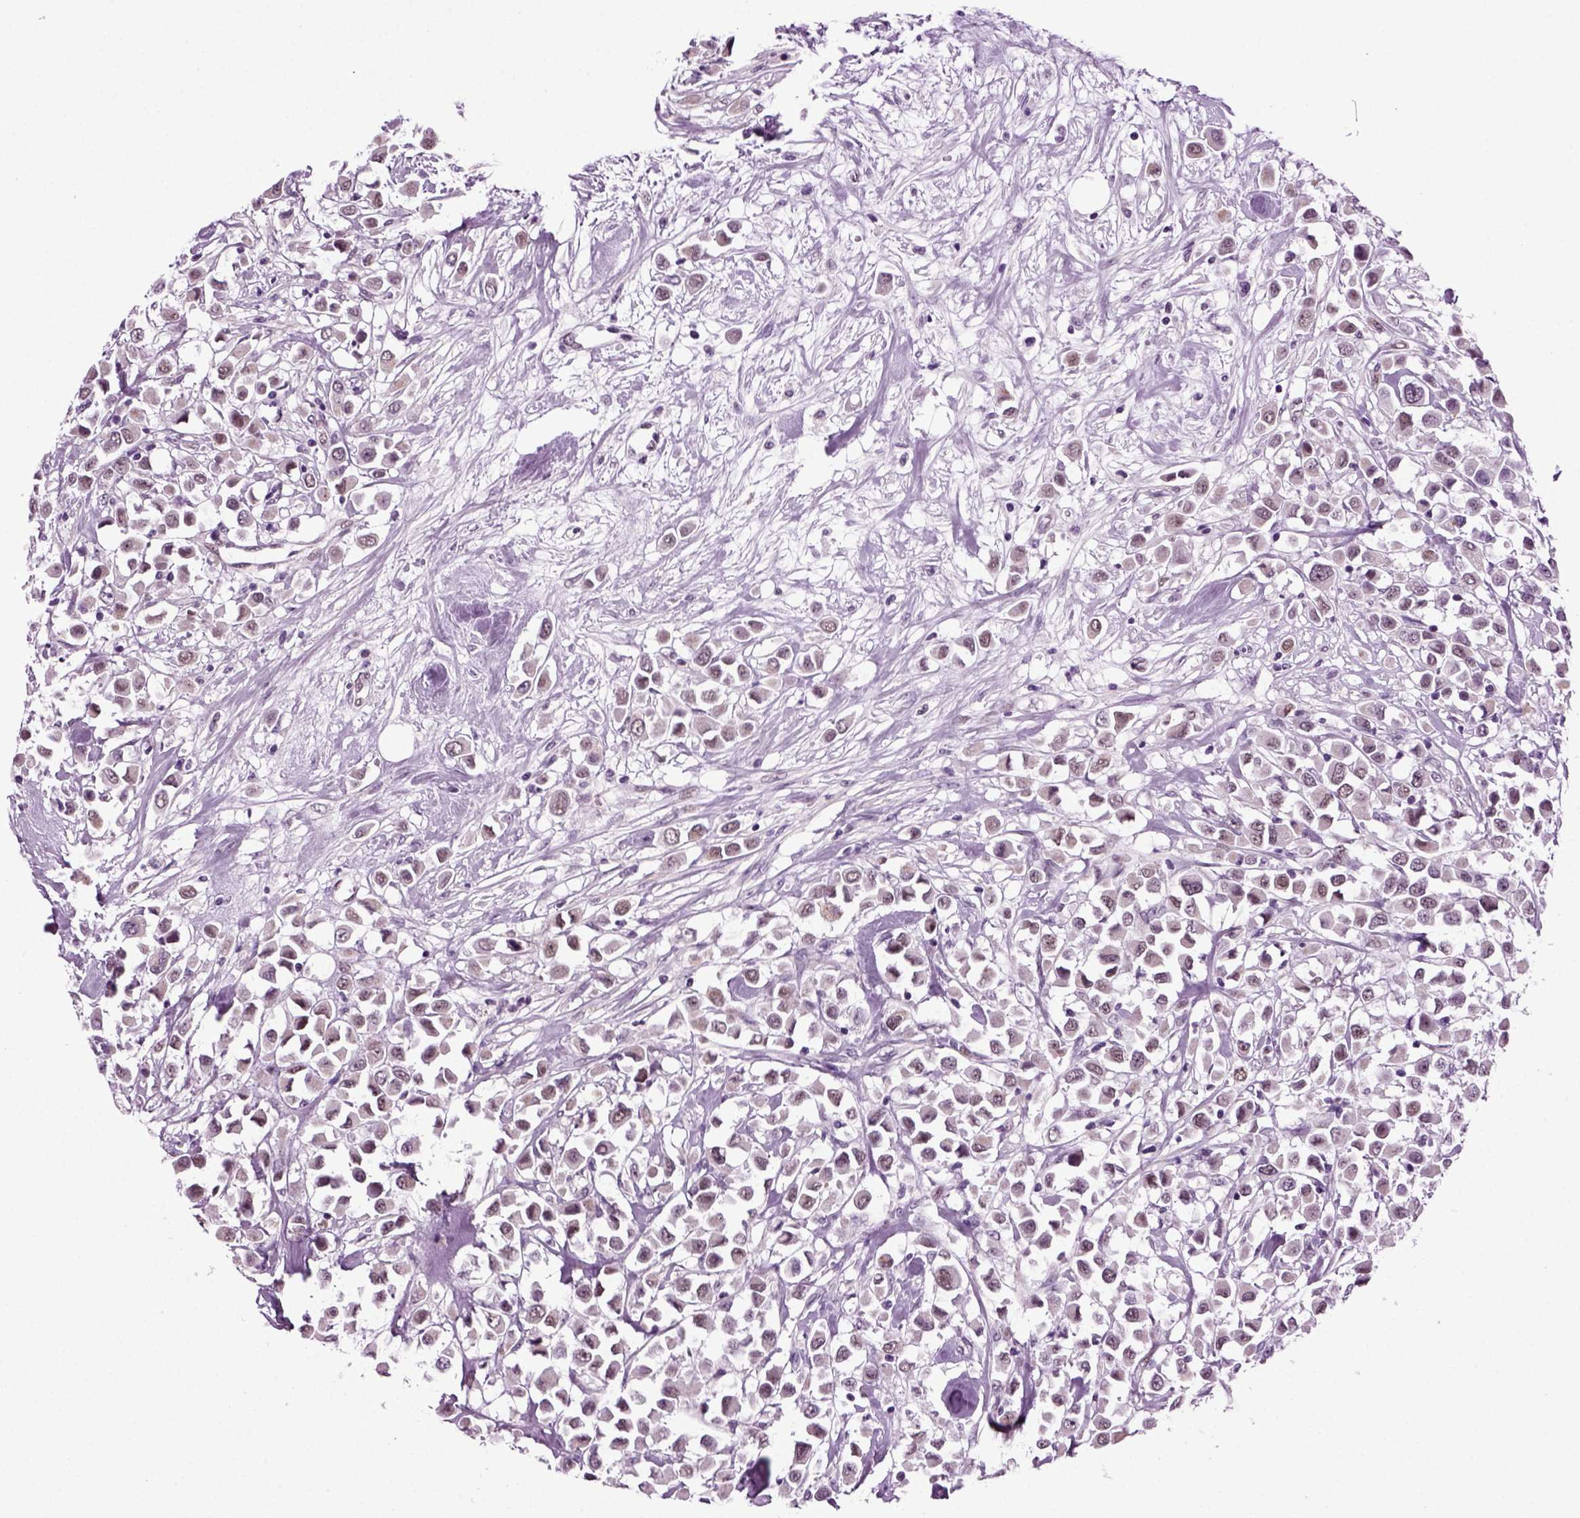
{"staining": {"intensity": "negative", "quantity": "none", "location": "none"}, "tissue": "breast cancer", "cell_type": "Tumor cells", "image_type": "cancer", "snomed": [{"axis": "morphology", "description": "Duct carcinoma"}, {"axis": "topography", "description": "Breast"}], "caption": "The histopathology image displays no staining of tumor cells in intraductal carcinoma (breast). Brightfield microscopy of immunohistochemistry stained with DAB (3,3'-diaminobenzidine) (brown) and hematoxylin (blue), captured at high magnification.", "gene": "RFX3", "patient": {"sex": "female", "age": 61}}